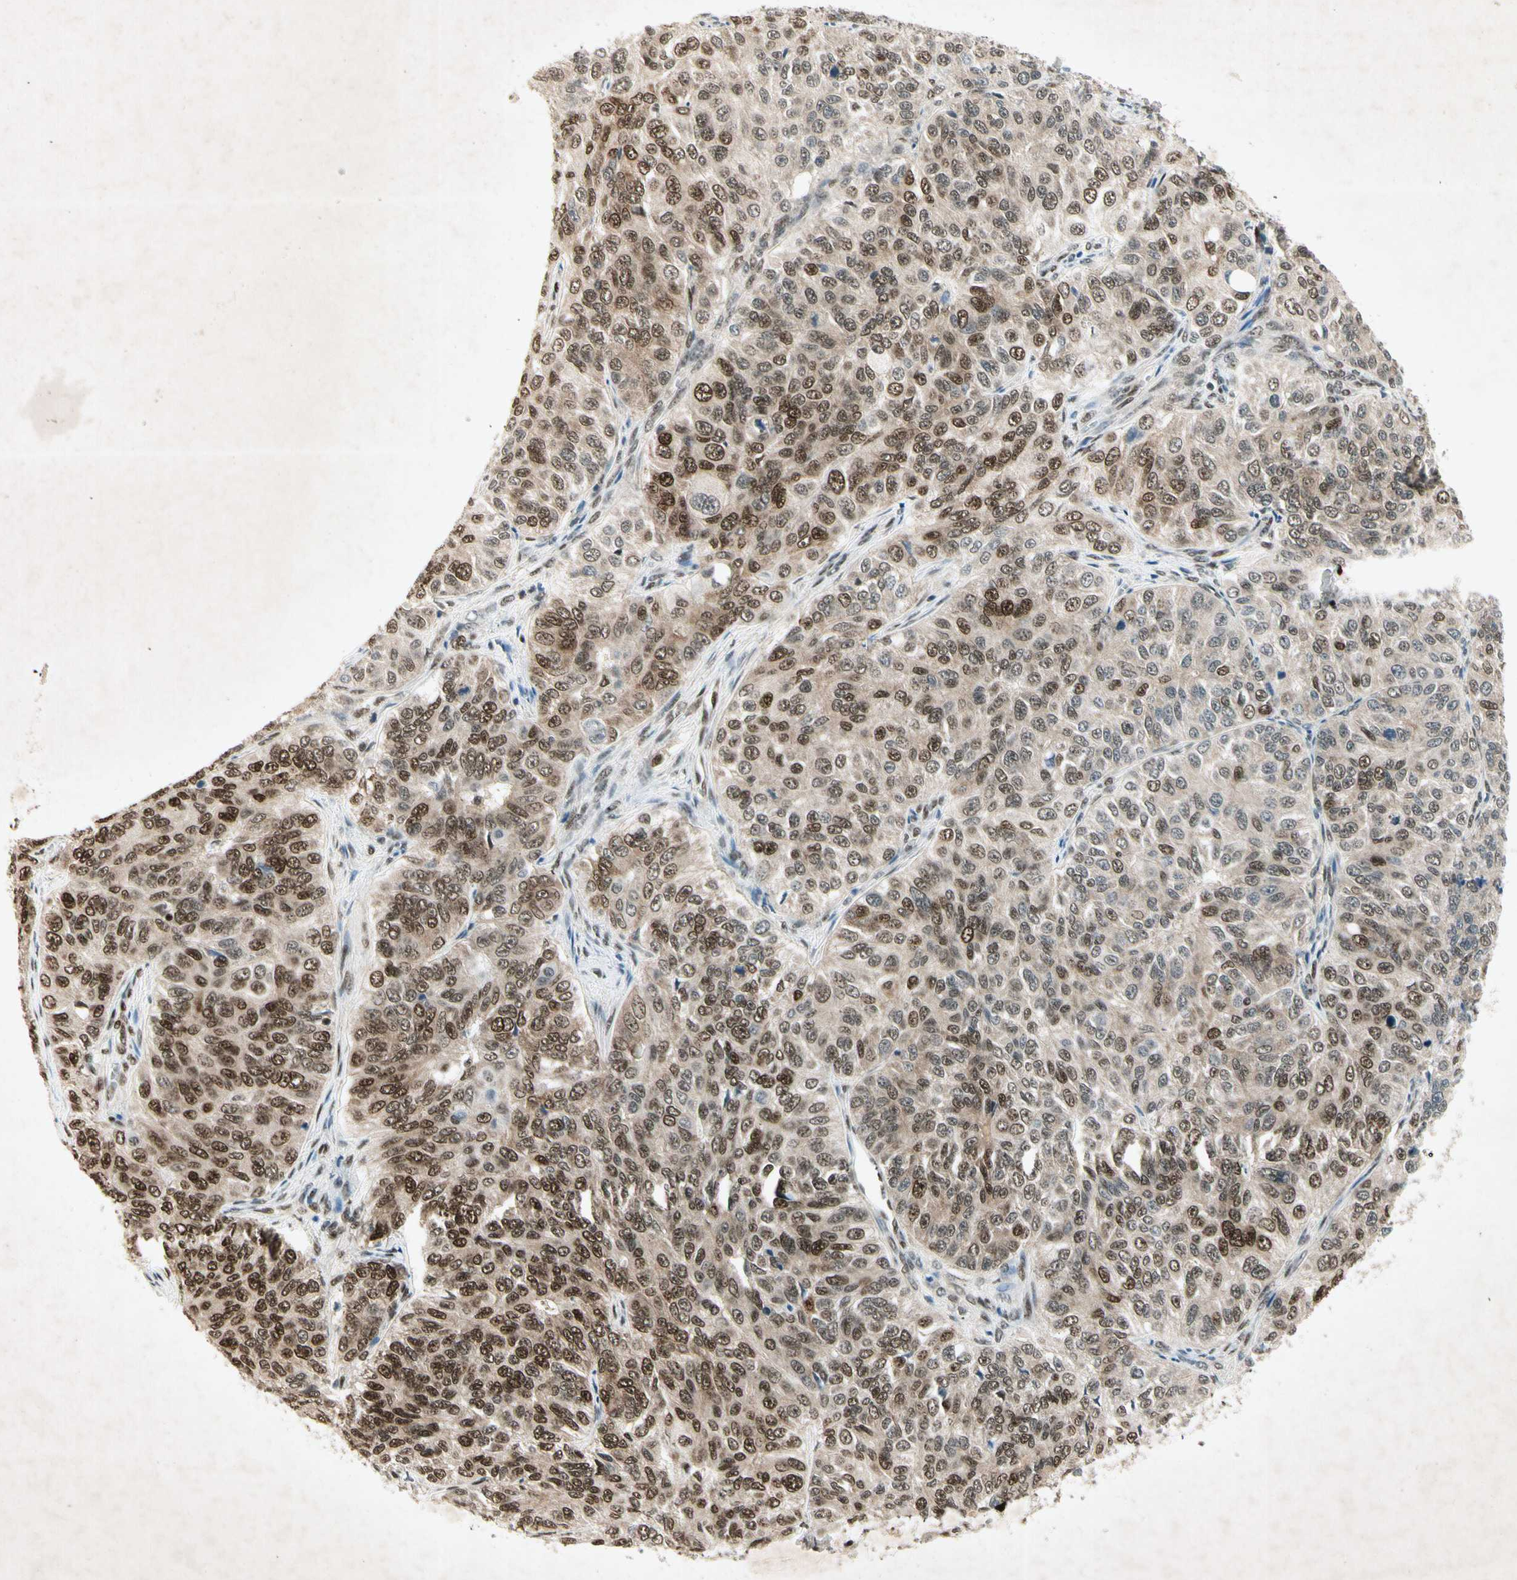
{"staining": {"intensity": "moderate", "quantity": "25%-75%", "location": "cytoplasmic/membranous,nuclear"}, "tissue": "ovarian cancer", "cell_type": "Tumor cells", "image_type": "cancer", "snomed": [{"axis": "morphology", "description": "Carcinoma, endometroid"}, {"axis": "topography", "description": "Ovary"}], "caption": "A brown stain labels moderate cytoplasmic/membranous and nuclear positivity of a protein in ovarian cancer tumor cells.", "gene": "RNF43", "patient": {"sex": "female", "age": 51}}